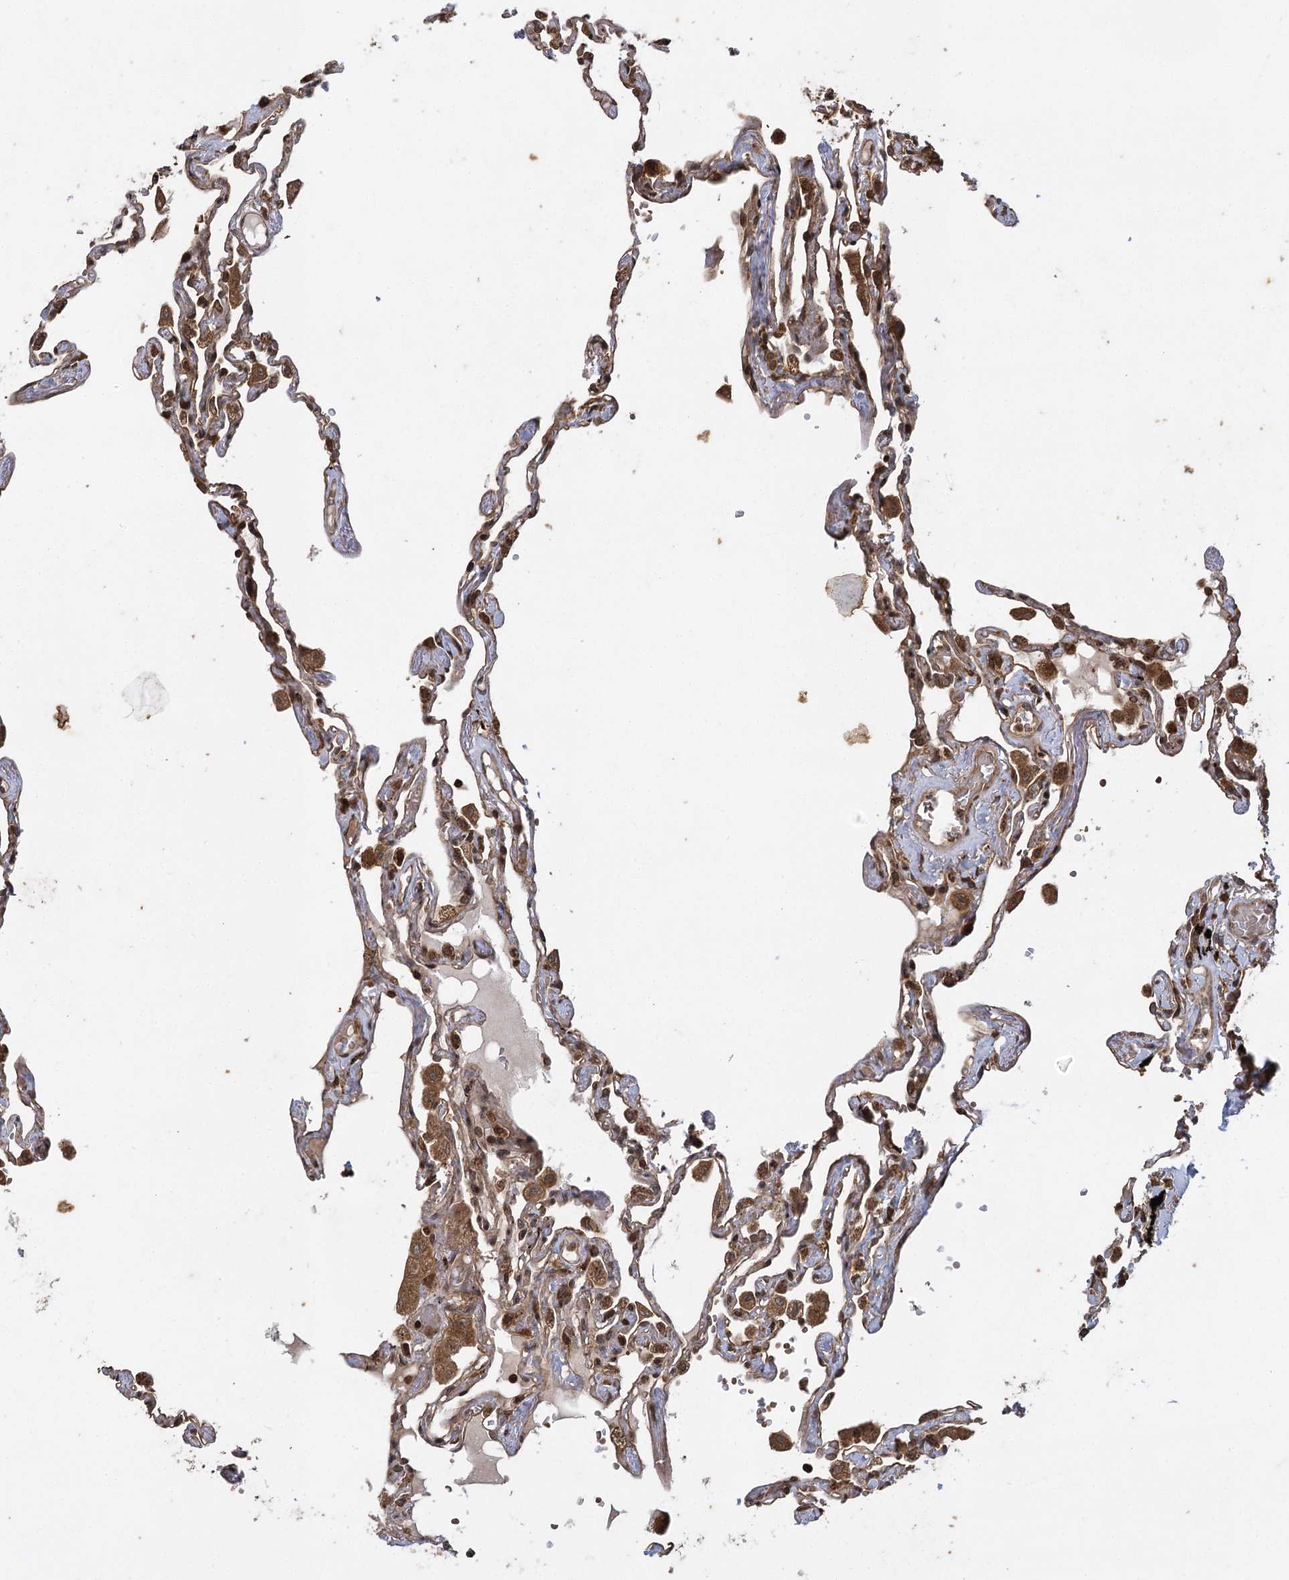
{"staining": {"intensity": "strong", "quantity": "25%-75%", "location": "cytoplasmic/membranous,nuclear"}, "tissue": "lung", "cell_type": "Alveolar cells", "image_type": "normal", "snomed": [{"axis": "morphology", "description": "Normal tissue, NOS"}, {"axis": "topography", "description": "Lung"}], "caption": "Normal lung displays strong cytoplasmic/membranous,nuclear expression in about 25%-75% of alveolar cells.", "gene": "IL11RA", "patient": {"sex": "female", "age": 67}}